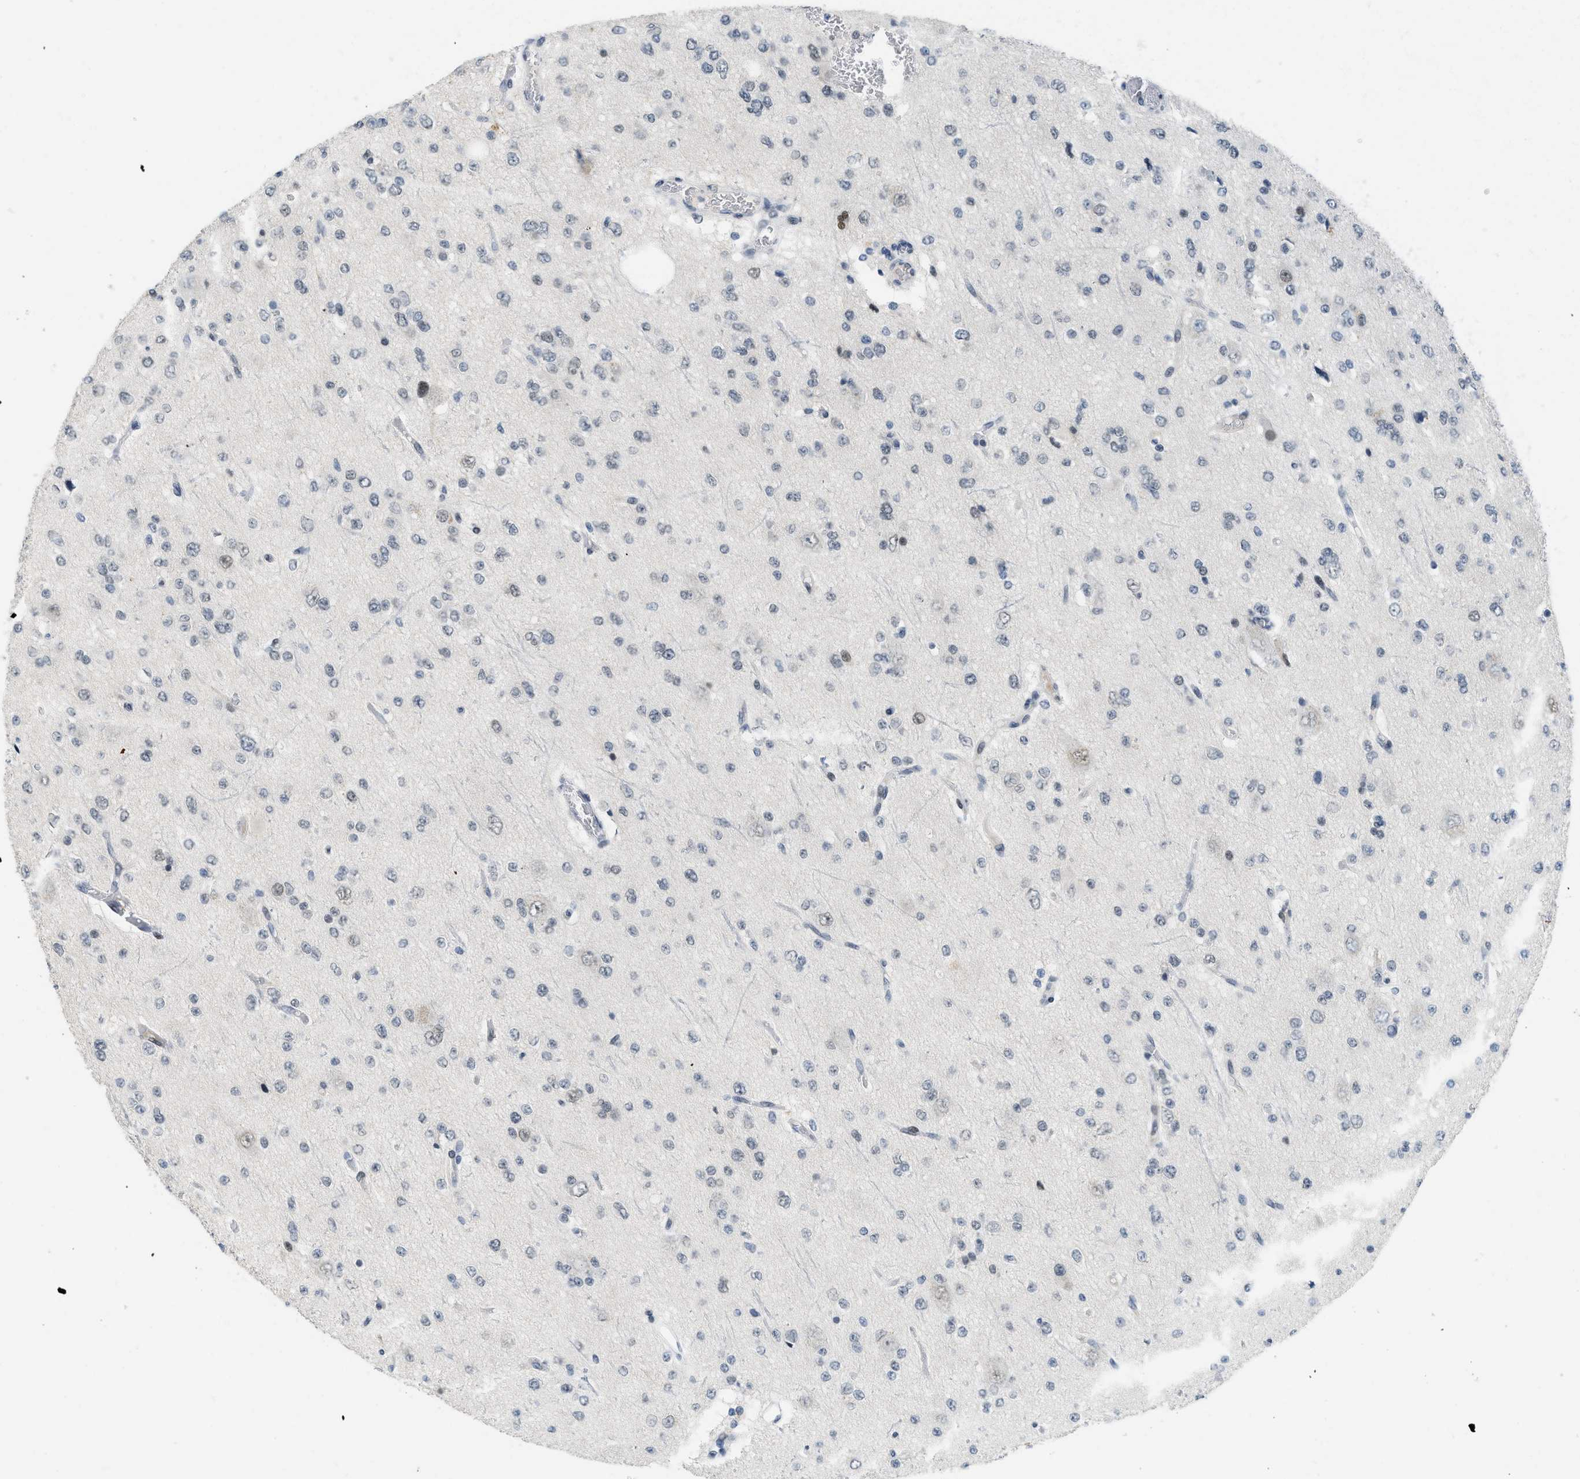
{"staining": {"intensity": "moderate", "quantity": "<25%", "location": "nuclear"}, "tissue": "glioma", "cell_type": "Tumor cells", "image_type": "cancer", "snomed": [{"axis": "morphology", "description": "Glioma, malignant, Low grade"}, {"axis": "topography", "description": "Brain"}], "caption": "The image shows immunohistochemical staining of malignant low-grade glioma. There is moderate nuclear expression is identified in about <25% of tumor cells.", "gene": "PBX1", "patient": {"sex": "male", "age": 38}}